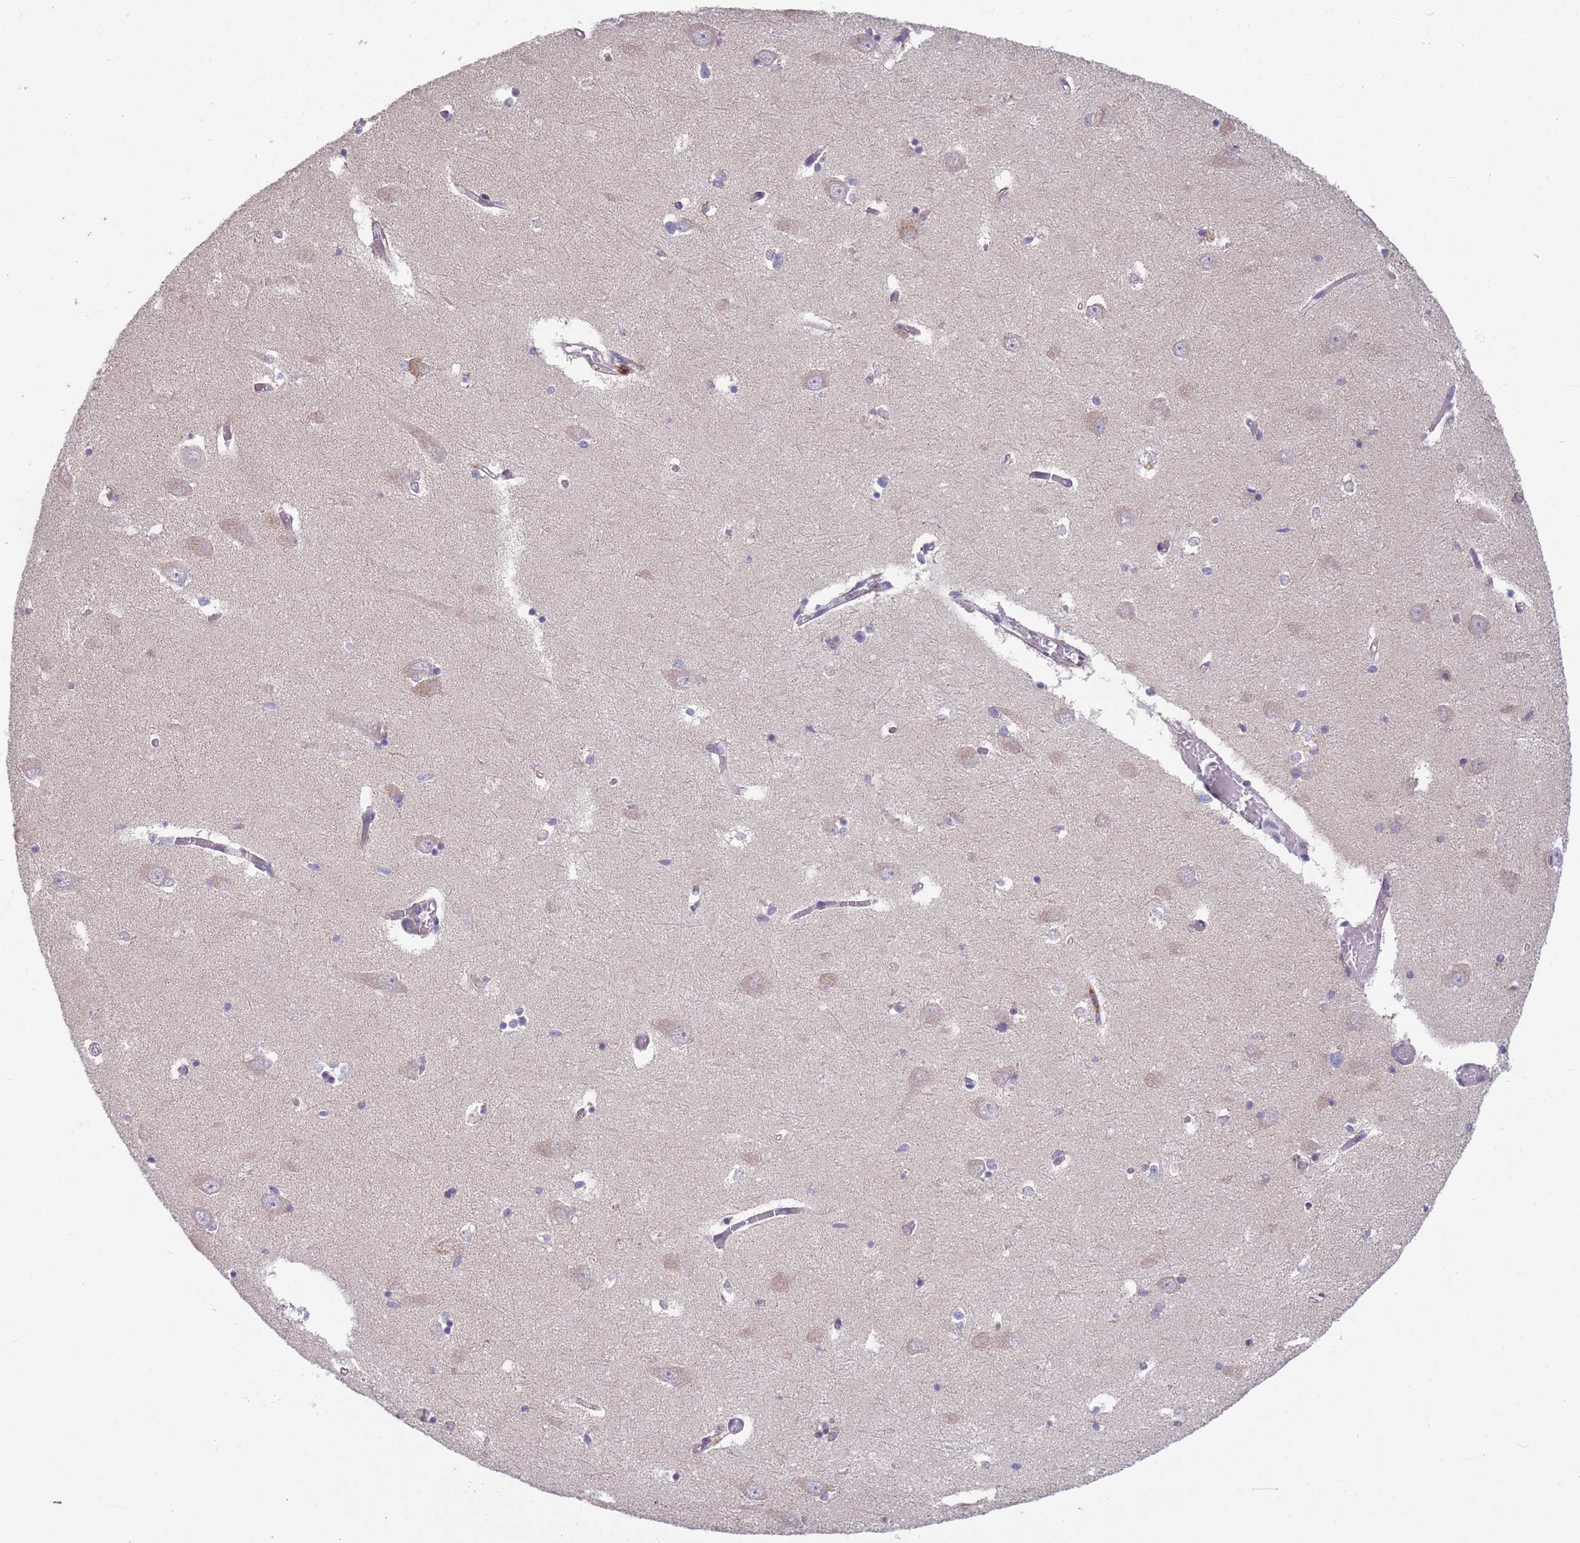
{"staining": {"intensity": "negative", "quantity": "none", "location": "none"}, "tissue": "hippocampus", "cell_type": "Glial cells", "image_type": "normal", "snomed": [{"axis": "morphology", "description": "Normal tissue, NOS"}, {"axis": "topography", "description": "Hippocampus"}], "caption": "High power microscopy image of an immunohistochemistry (IHC) histopathology image of unremarkable hippocampus, revealing no significant staining in glial cells.", "gene": "DDT", "patient": {"sex": "male", "age": 70}}